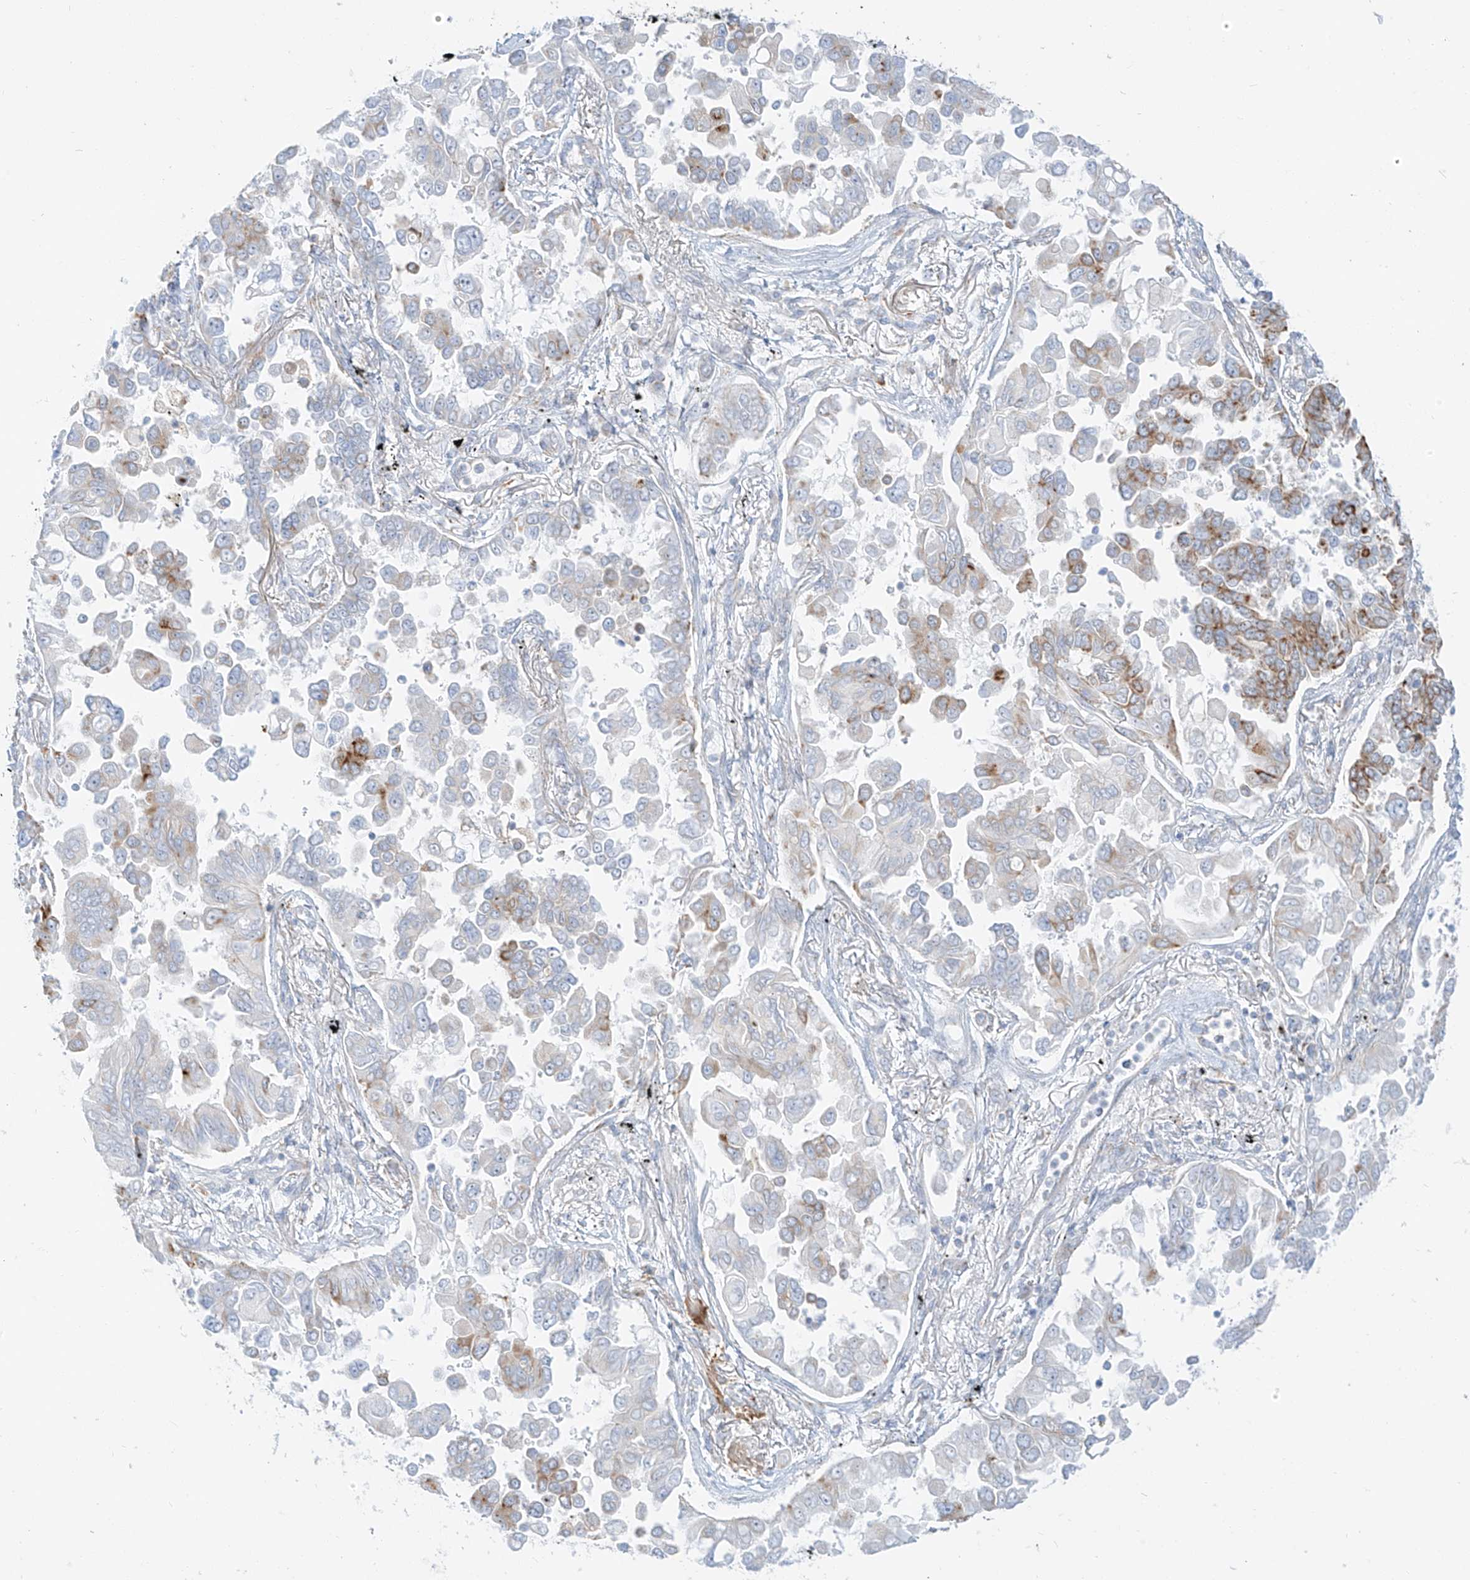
{"staining": {"intensity": "moderate", "quantity": "<25%", "location": "cytoplasmic/membranous"}, "tissue": "lung cancer", "cell_type": "Tumor cells", "image_type": "cancer", "snomed": [{"axis": "morphology", "description": "Adenocarcinoma, NOS"}, {"axis": "topography", "description": "Lung"}], "caption": "A micrograph of human lung cancer stained for a protein demonstrates moderate cytoplasmic/membranous brown staining in tumor cells. The staining was performed using DAB, with brown indicating positive protein expression. Nuclei are stained blue with hematoxylin.", "gene": "SLC35F6", "patient": {"sex": "female", "age": 67}}